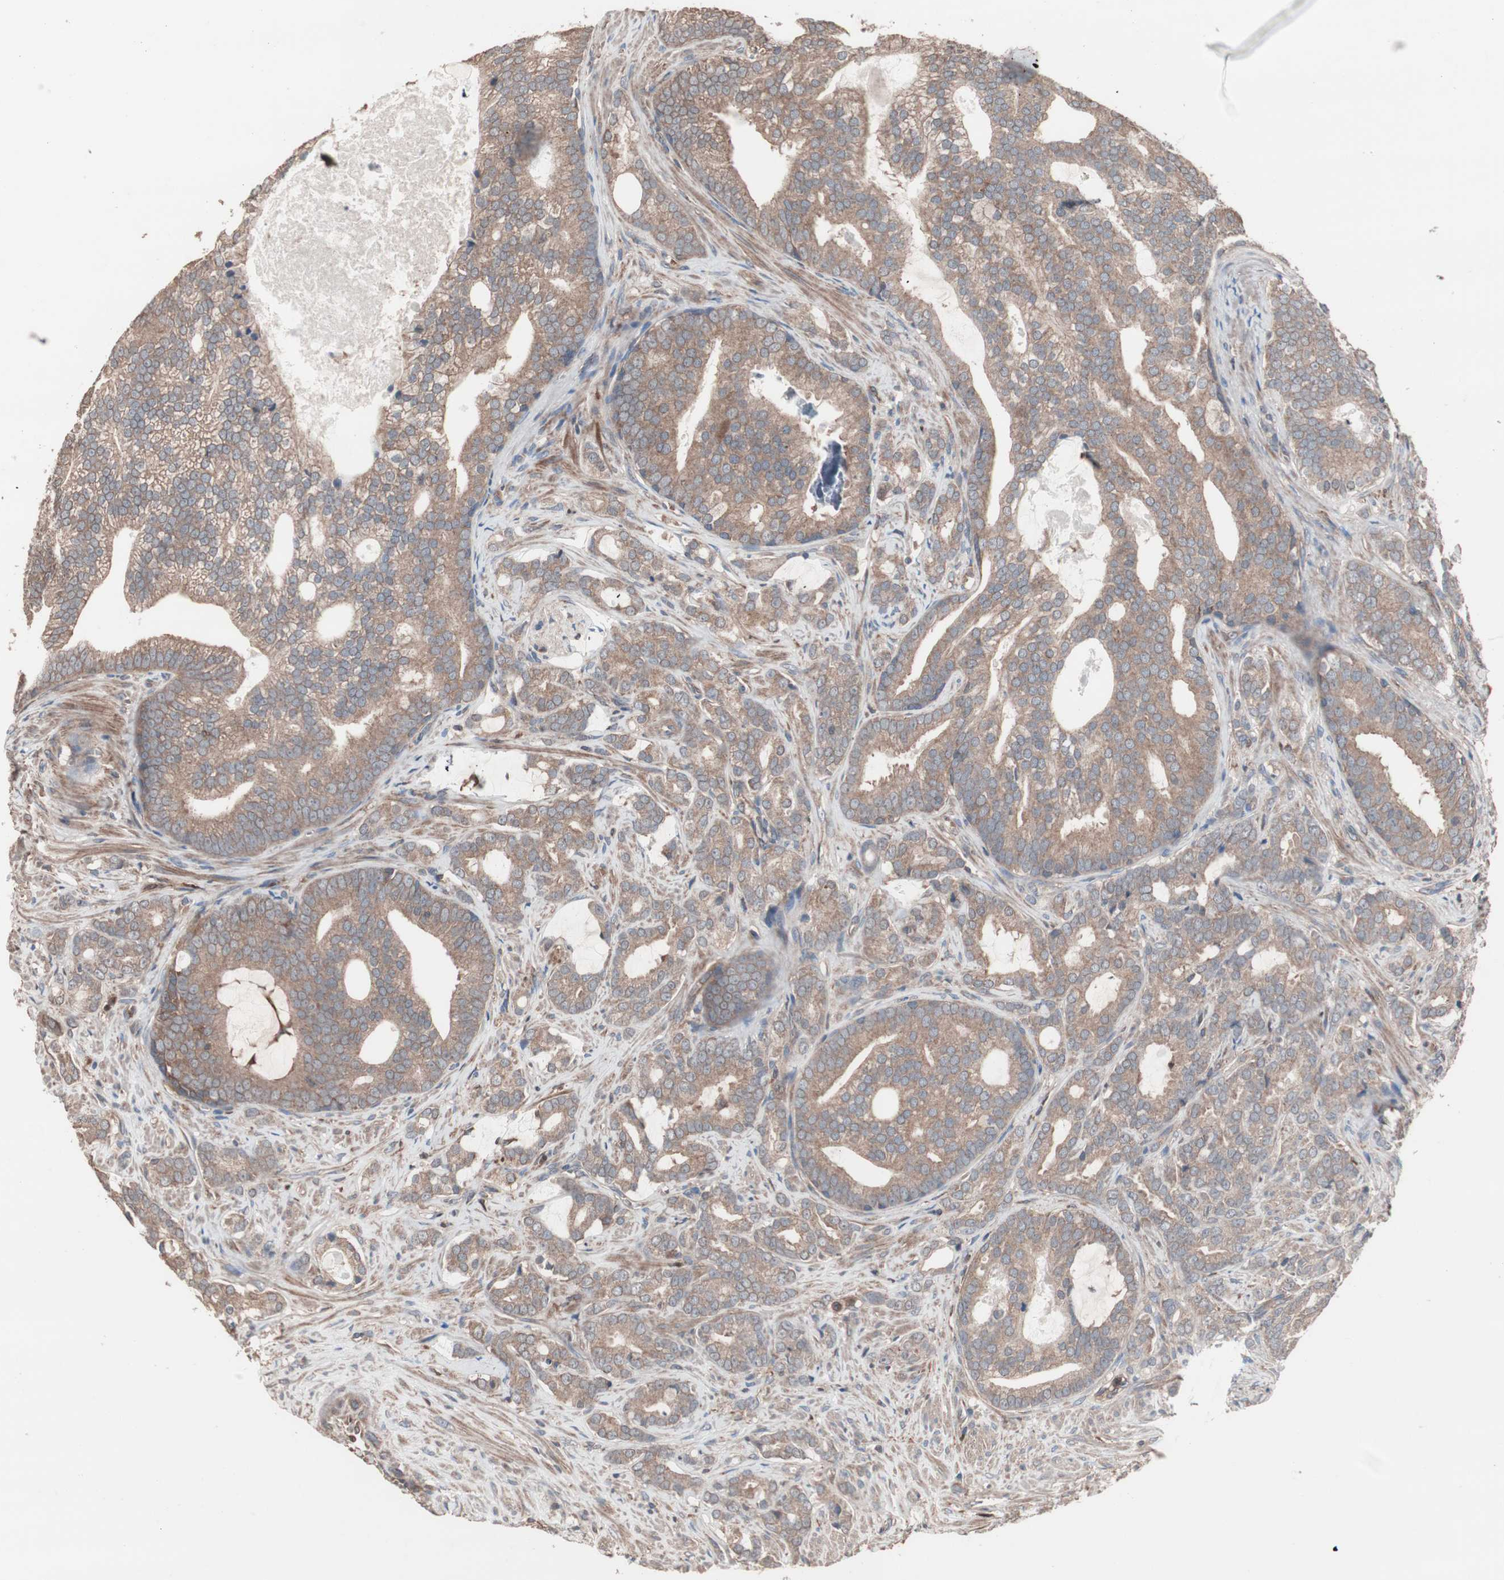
{"staining": {"intensity": "moderate", "quantity": ">75%", "location": "cytoplasmic/membranous"}, "tissue": "prostate cancer", "cell_type": "Tumor cells", "image_type": "cancer", "snomed": [{"axis": "morphology", "description": "Adenocarcinoma, Low grade"}, {"axis": "topography", "description": "Prostate"}], "caption": "This is a photomicrograph of immunohistochemistry (IHC) staining of prostate cancer (adenocarcinoma (low-grade)), which shows moderate positivity in the cytoplasmic/membranous of tumor cells.", "gene": "ATG7", "patient": {"sex": "male", "age": 58}}